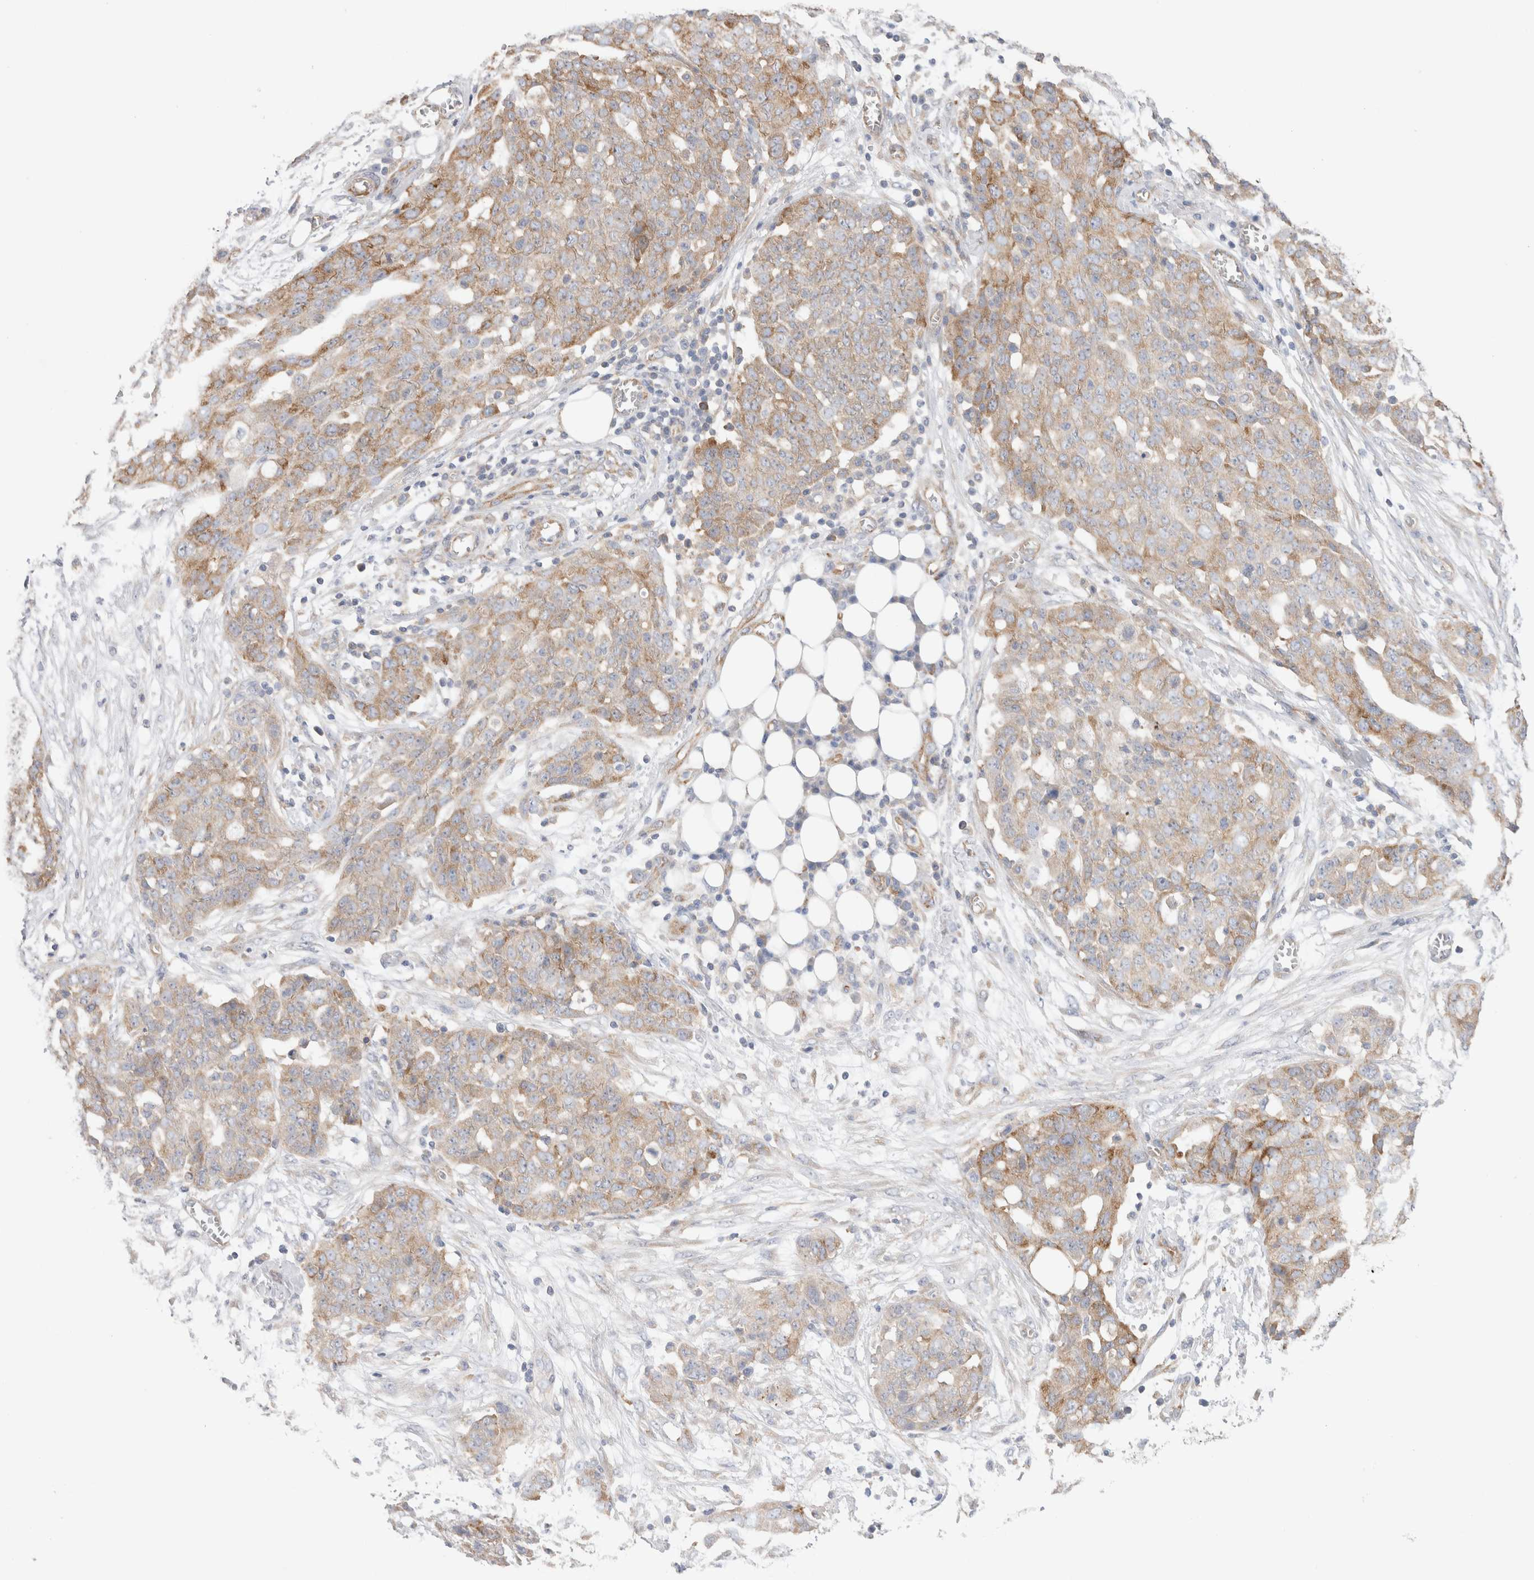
{"staining": {"intensity": "moderate", "quantity": "25%-75%", "location": "cytoplasmic/membranous"}, "tissue": "ovarian cancer", "cell_type": "Tumor cells", "image_type": "cancer", "snomed": [{"axis": "morphology", "description": "Cystadenocarcinoma, serous, NOS"}, {"axis": "topography", "description": "Soft tissue"}, {"axis": "topography", "description": "Ovary"}], "caption": "High-magnification brightfield microscopy of ovarian serous cystadenocarcinoma stained with DAB (brown) and counterstained with hematoxylin (blue). tumor cells exhibit moderate cytoplasmic/membranous expression is seen in about25%-75% of cells.", "gene": "ZNF23", "patient": {"sex": "female", "age": 57}}